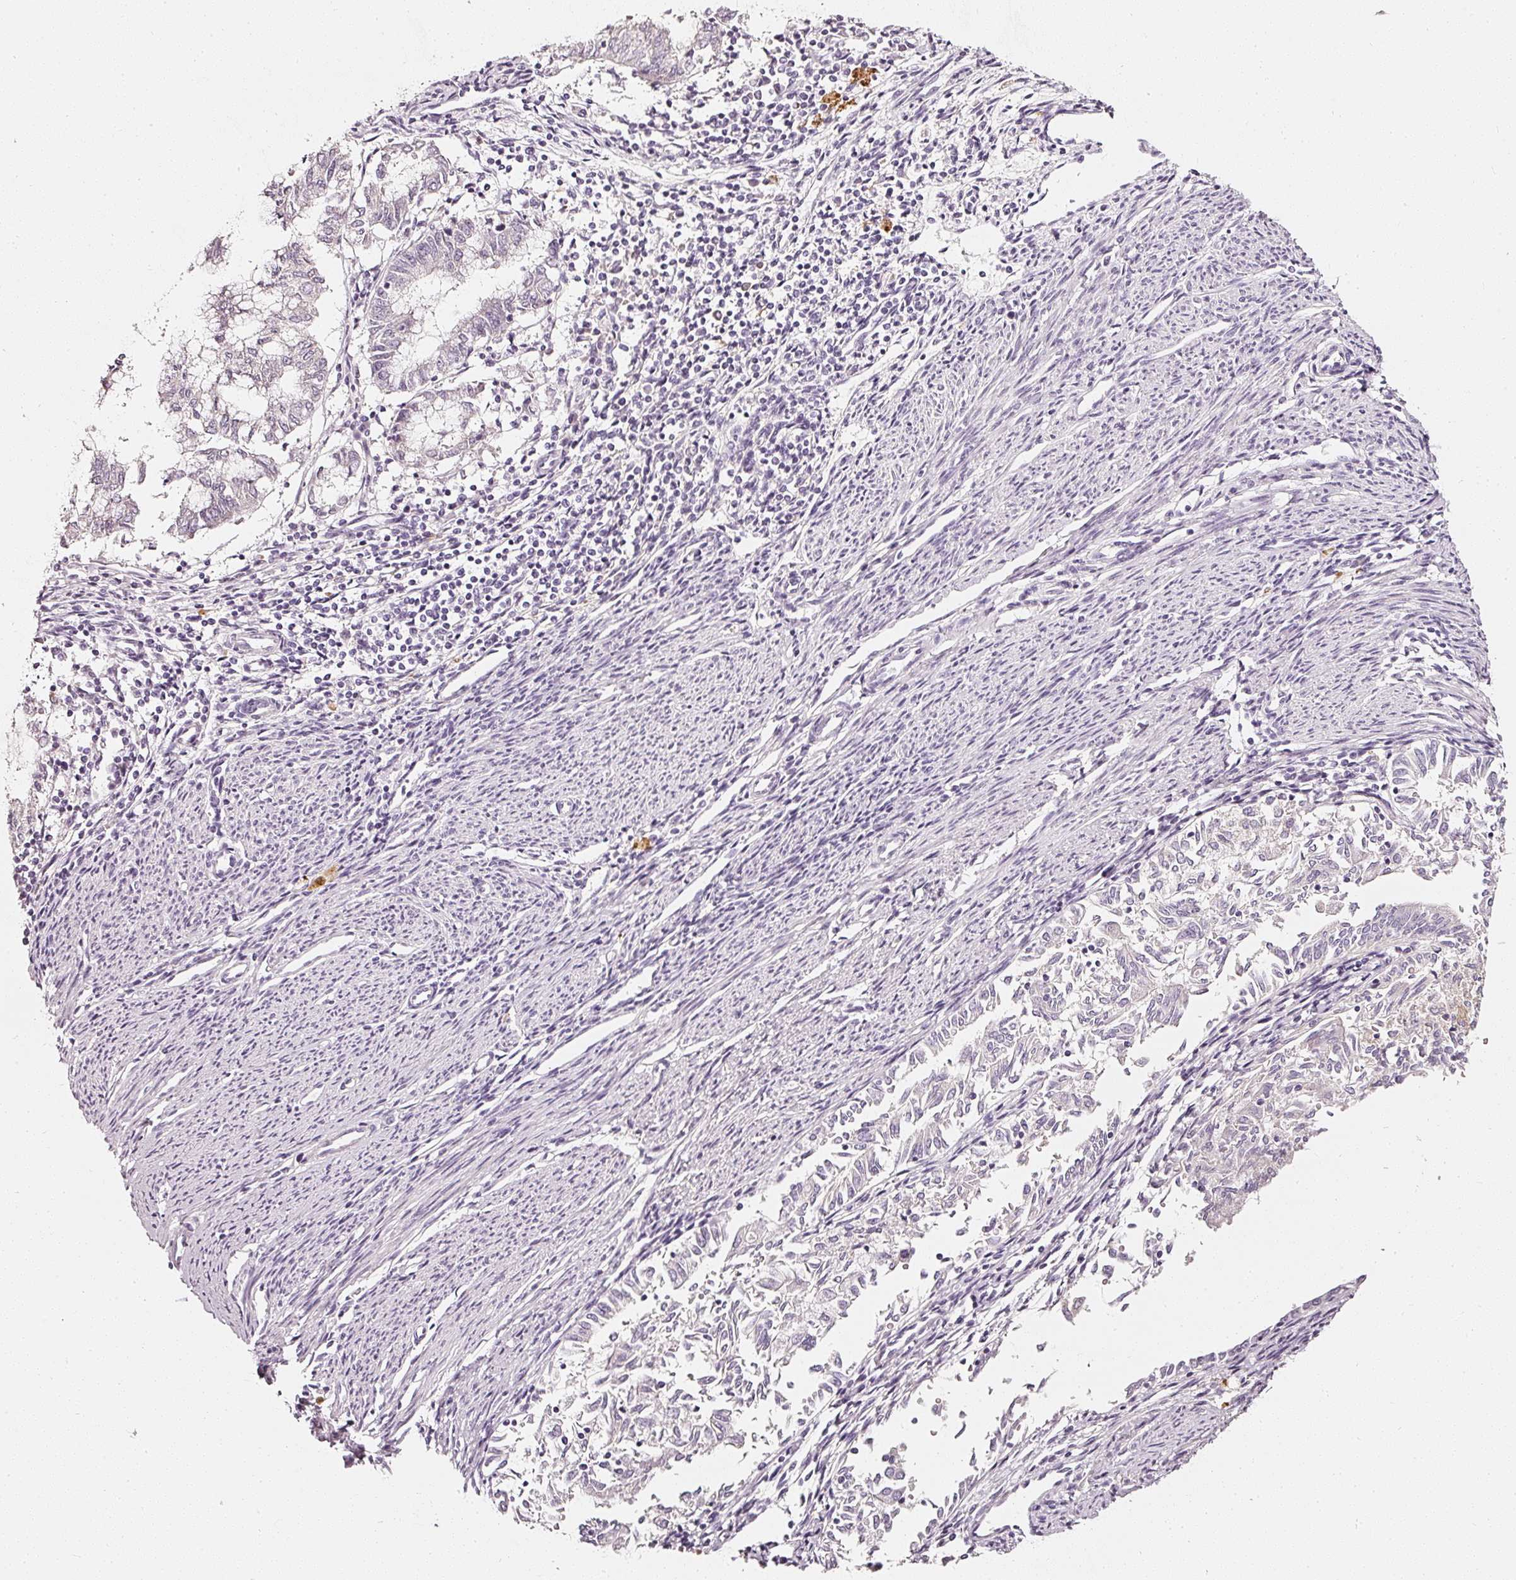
{"staining": {"intensity": "negative", "quantity": "none", "location": "none"}, "tissue": "endometrial cancer", "cell_type": "Tumor cells", "image_type": "cancer", "snomed": [{"axis": "morphology", "description": "Adenocarcinoma, NOS"}, {"axis": "topography", "description": "Endometrium"}], "caption": "Endometrial cancer was stained to show a protein in brown. There is no significant positivity in tumor cells.", "gene": "CNP", "patient": {"sex": "female", "age": 79}}